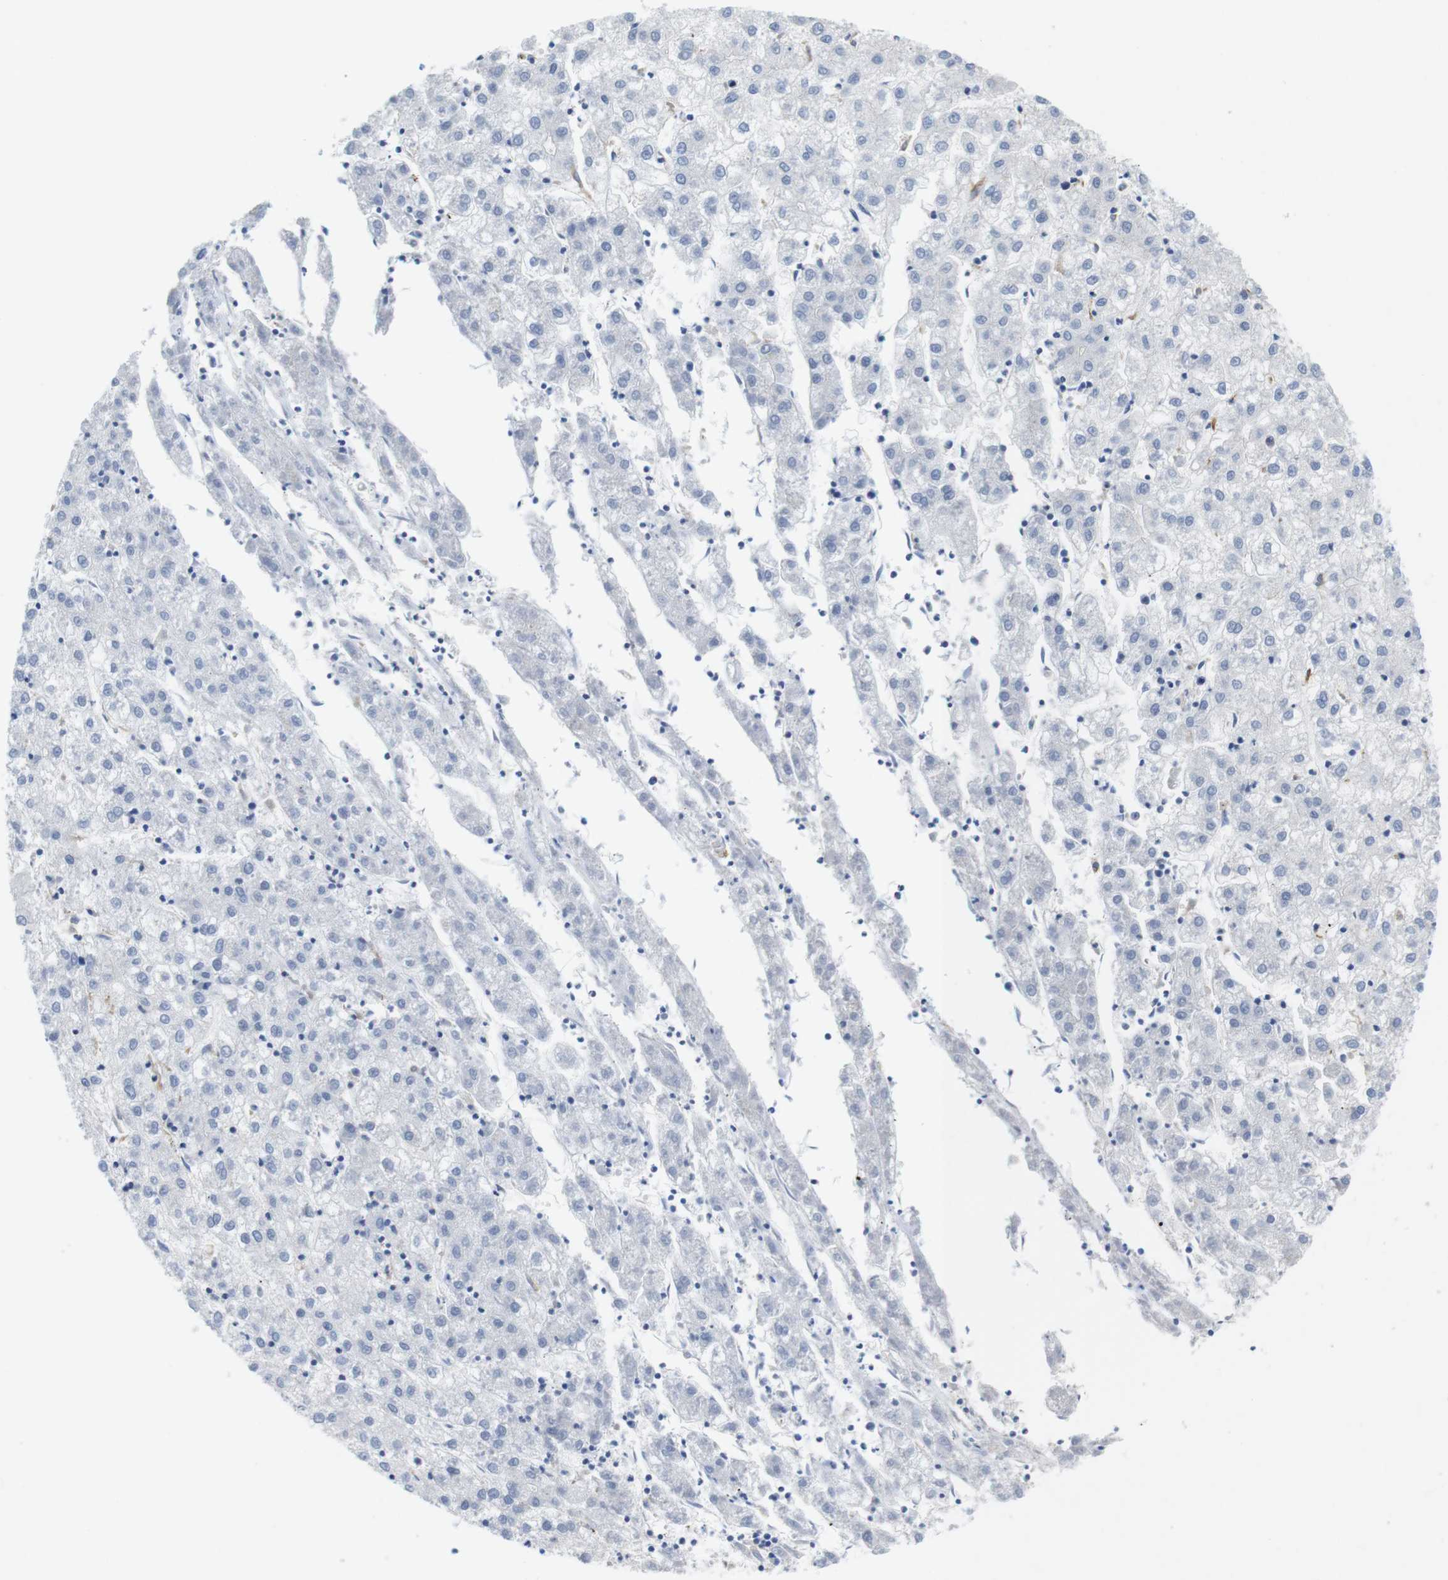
{"staining": {"intensity": "negative", "quantity": "none", "location": "none"}, "tissue": "liver cancer", "cell_type": "Tumor cells", "image_type": "cancer", "snomed": [{"axis": "morphology", "description": "Carcinoma, Hepatocellular, NOS"}, {"axis": "topography", "description": "Liver"}], "caption": "Human hepatocellular carcinoma (liver) stained for a protein using immunohistochemistry exhibits no expression in tumor cells.", "gene": "CNGA2", "patient": {"sex": "male", "age": 72}}